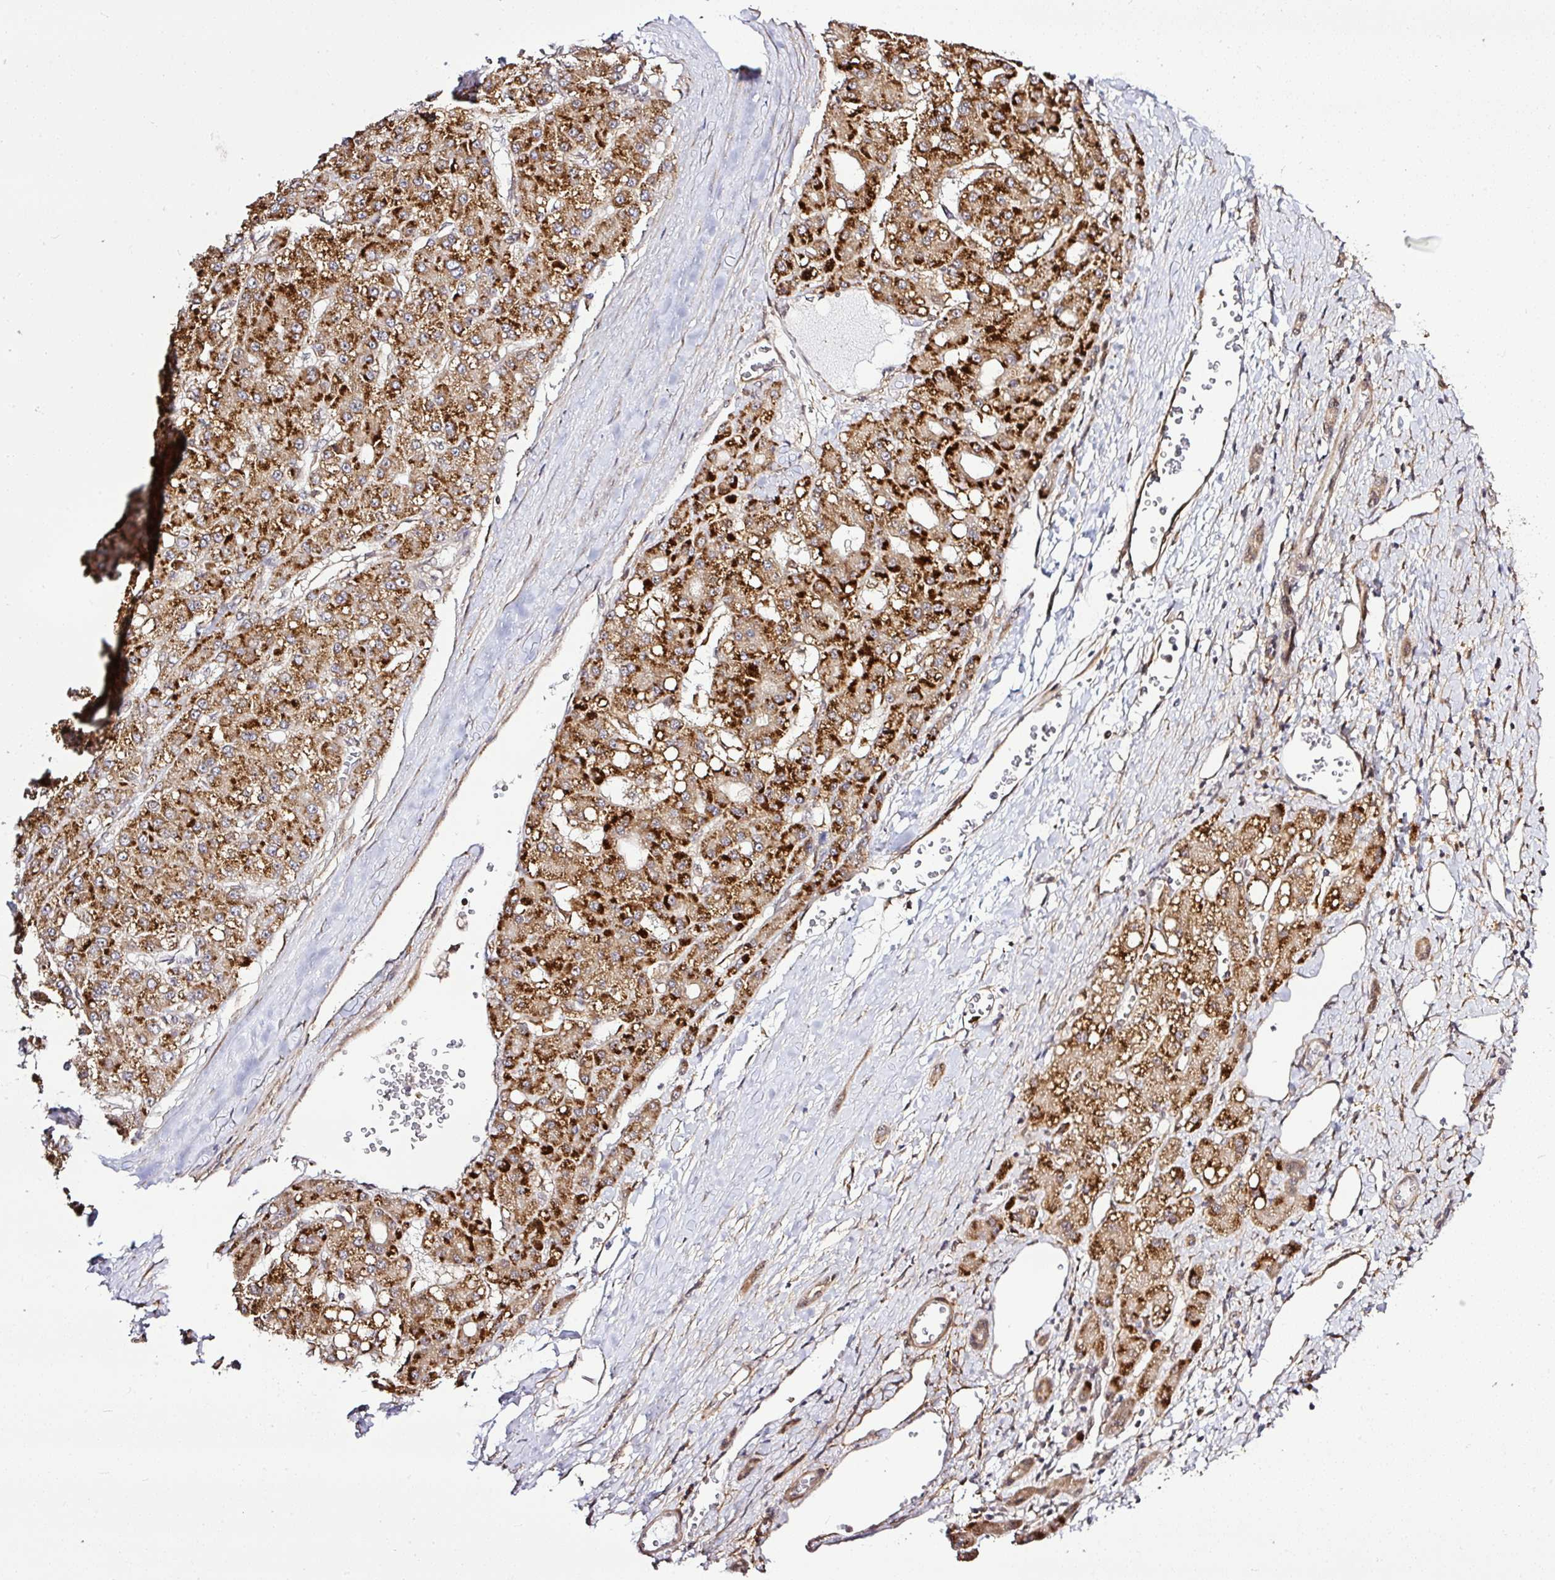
{"staining": {"intensity": "strong", "quantity": "25%-75%", "location": "cytoplasmic/membranous,nuclear"}, "tissue": "liver cancer", "cell_type": "Tumor cells", "image_type": "cancer", "snomed": [{"axis": "morphology", "description": "Carcinoma, Hepatocellular, NOS"}, {"axis": "topography", "description": "Liver"}], "caption": "Protein staining of liver cancer (hepatocellular carcinoma) tissue reveals strong cytoplasmic/membranous and nuclear staining in approximately 25%-75% of tumor cells.", "gene": "FAM153A", "patient": {"sex": "male", "age": 67}}